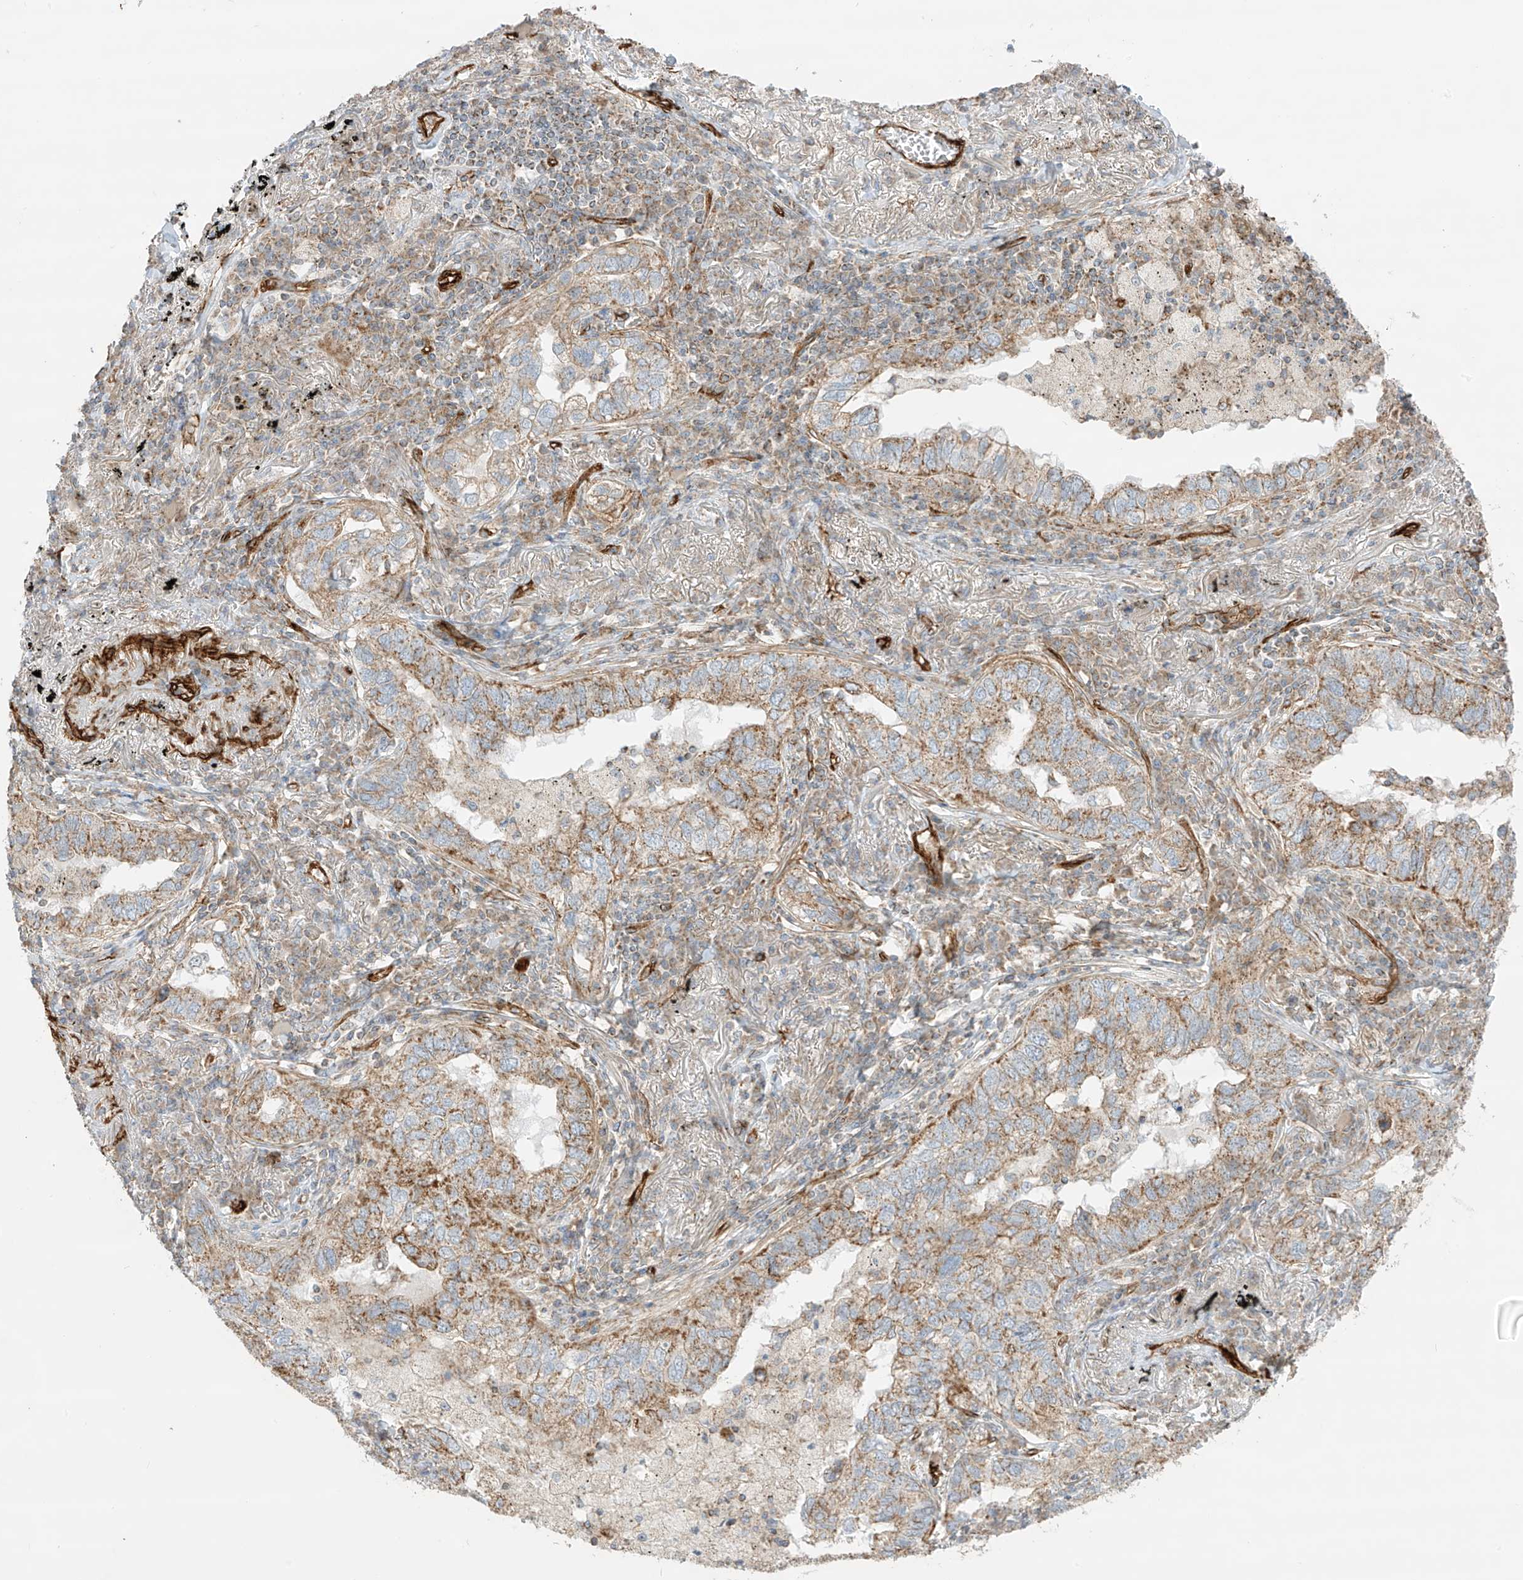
{"staining": {"intensity": "moderate", "quantity": ">75%", "location": "cytoplasmic/membranous"}, "tissue": "lung cancer", "cell_type": "Tumor cells", "image_type": "cancer", "snomed": [{"axis": "morphology", "description": "Adenocarcinoma, NOS"}, {"axis": "topography", "description": "Lung"}], "caption": "Human lung cancer stained with a brown dye exhibits moderate cytoplasmic/membranous positive positivity in about >75% of tumor cells.", "gene": "ABCB7", "patient": {"sex": "male", "age": 65}}